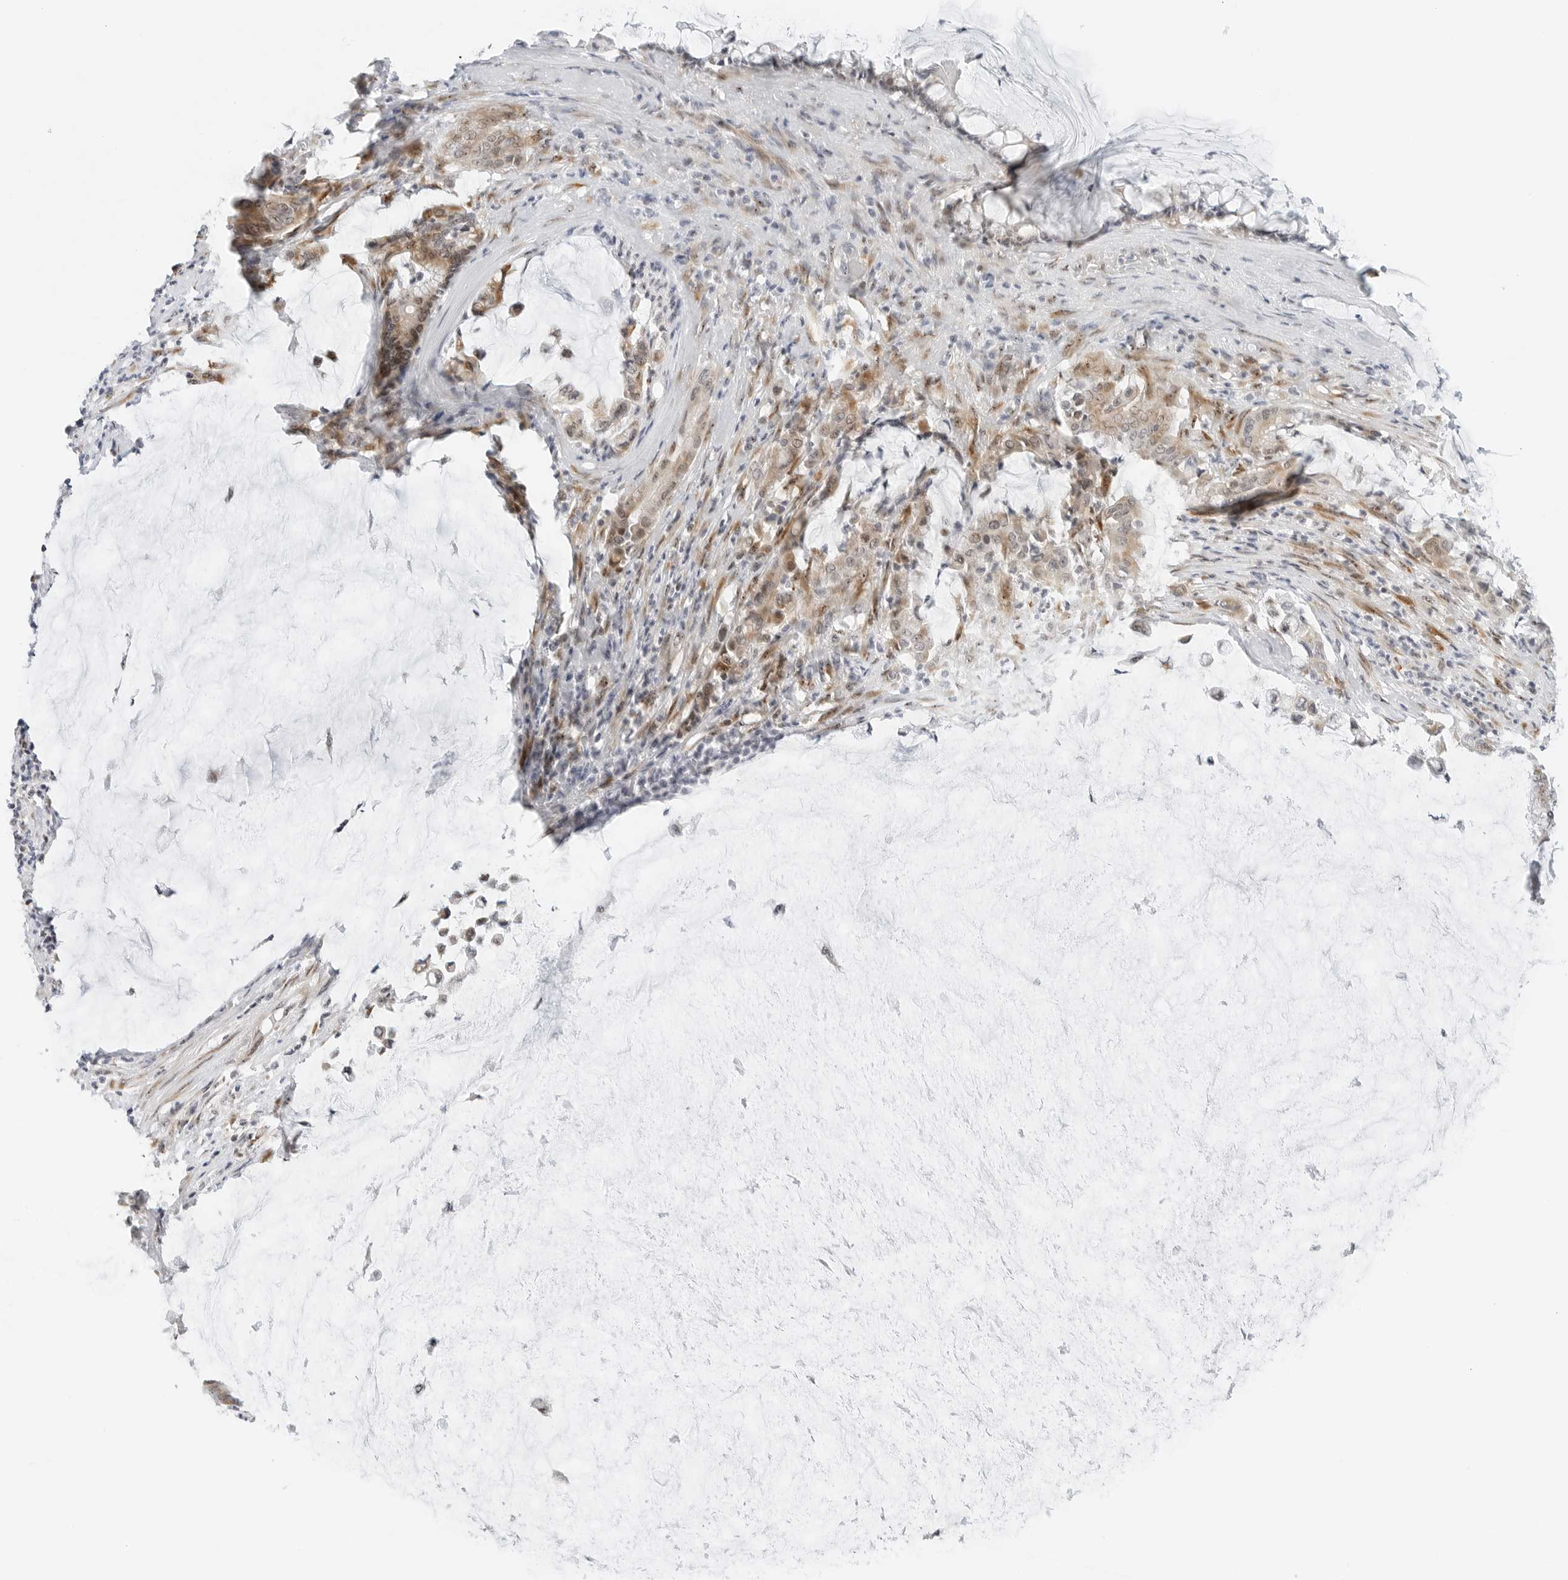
{"staining": {"intensity": "weak", "quantity": ">75%", "location": "cytoplasmic/membranous,nuclear"}, "tissue": "pancreatic cancer", "cell_type": "Tumor cells", "image_type": "cancer", "snomed": [{"axis": "morphology", "description": "Adenocarcinoma, NOS"}, {"axis": "topography", "description": "Pancreas"}], "caption": "The immunohistochemical stain highlights weak cytoplasmic/membranous and nuclear staining in tumor cells of adenocarcinoma (pancreatic) tissue. The staining was performed using DAB (3,3'-diaminobenzidine) to visualize the protein expression in brown, while the nuclei were stained in blue with hematoxylin (Magnification: 20x).", "gene": "RIMKLA", "patient": {"sex": "male", "age": 41}}